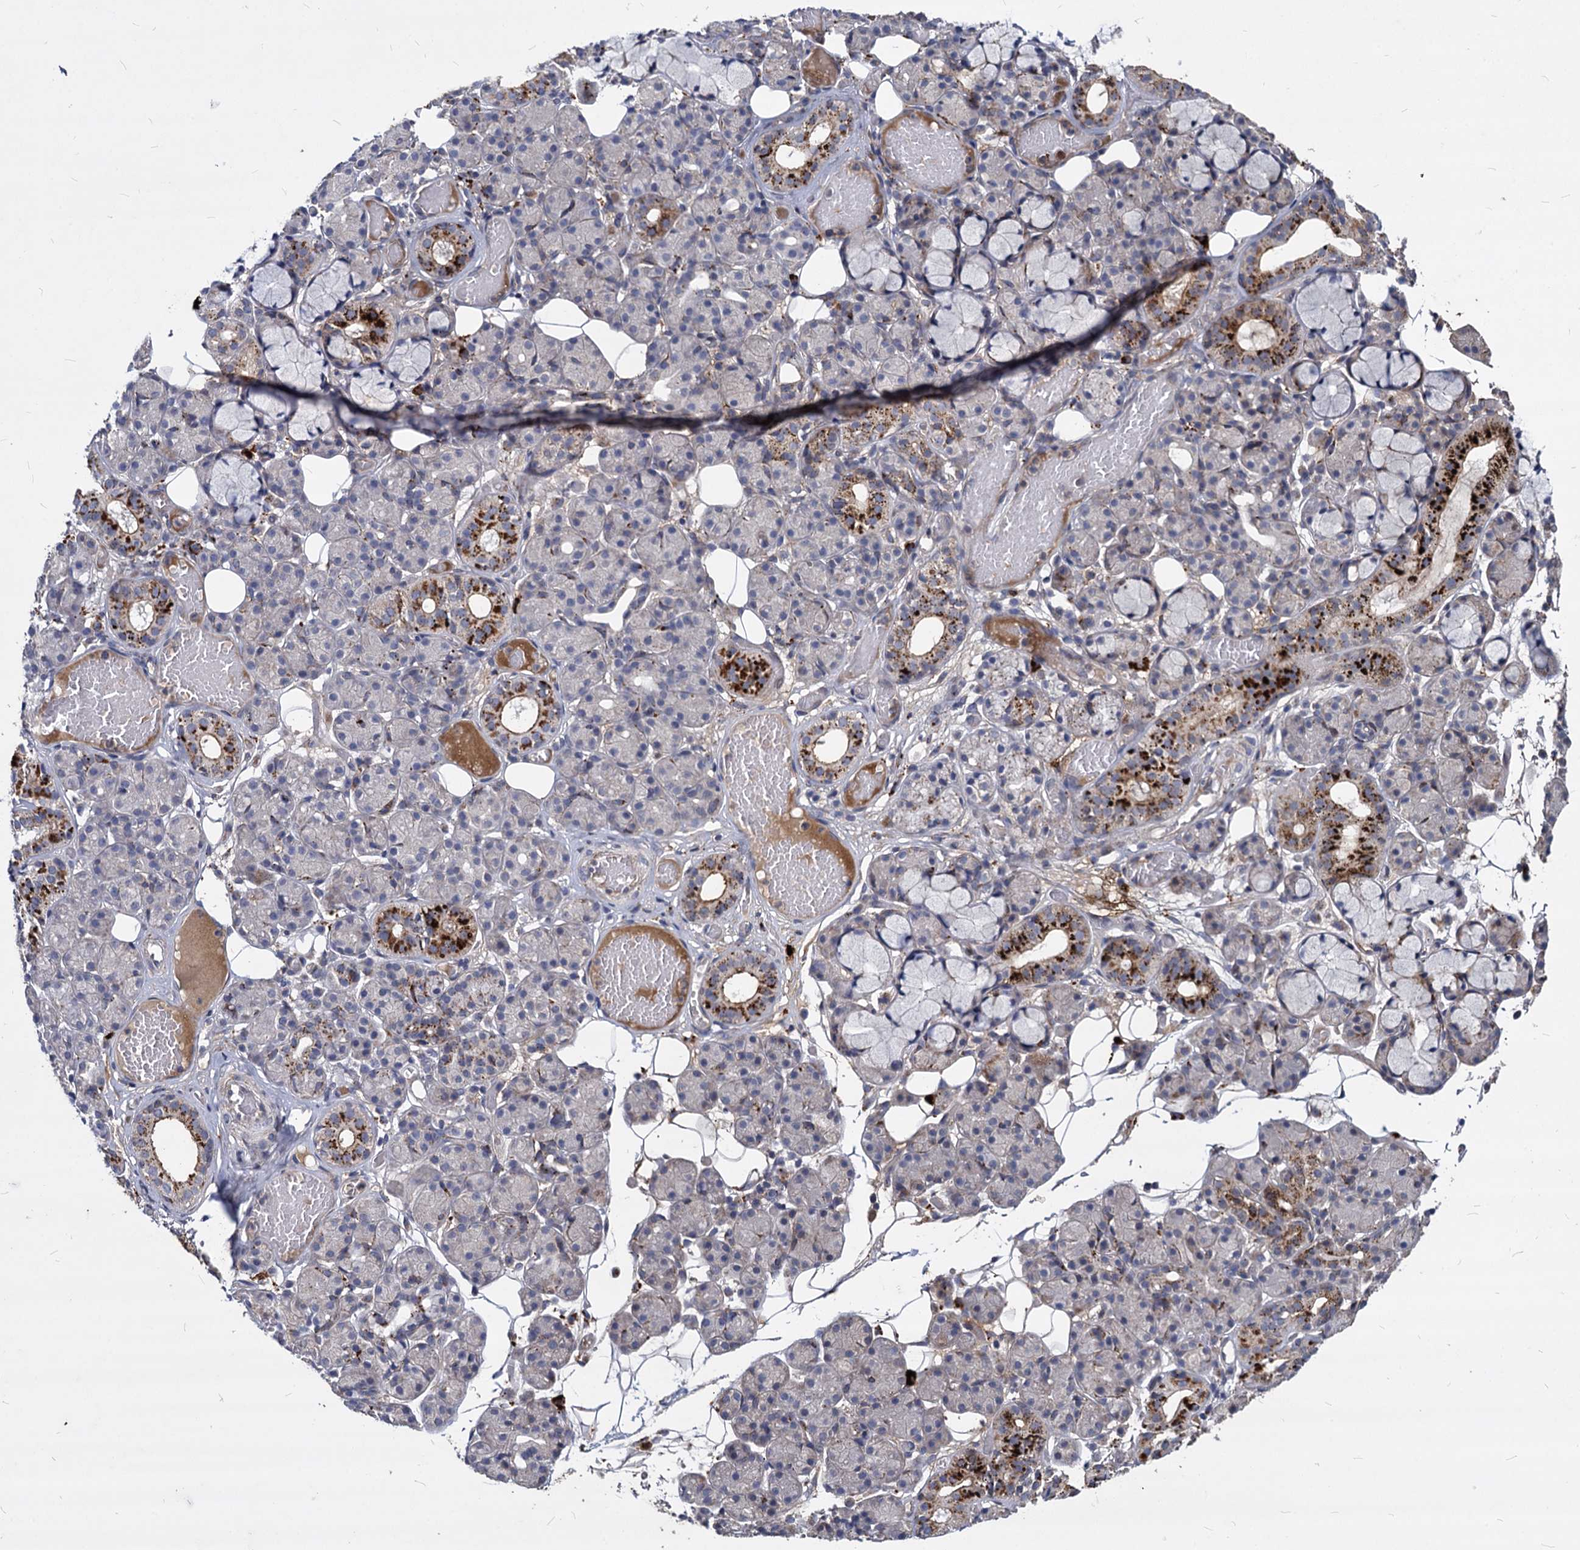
{"staining": {"intensity": "strong", "quantity": "25%-75%", "location": "cytoplasmic/membranous"}, "tissue": "salivary gland", "cell_type": "Glandular cells", "image_type": "normal", "snomed": [{"axis": "morphology", "description": "Normal tissue, NOS"}, {"axis": "topography", "description": "Salivary gland"}], "caption": "Protein staining of normal salivary gland shows strong cytoplasmic/membranous positivity in approximately 25%-75% of glandular cells. (DAB IHC with brightfield microscopy, high magnification).", "gene": "C11orf86", "patient": {"sex": "male", "age": 63}}